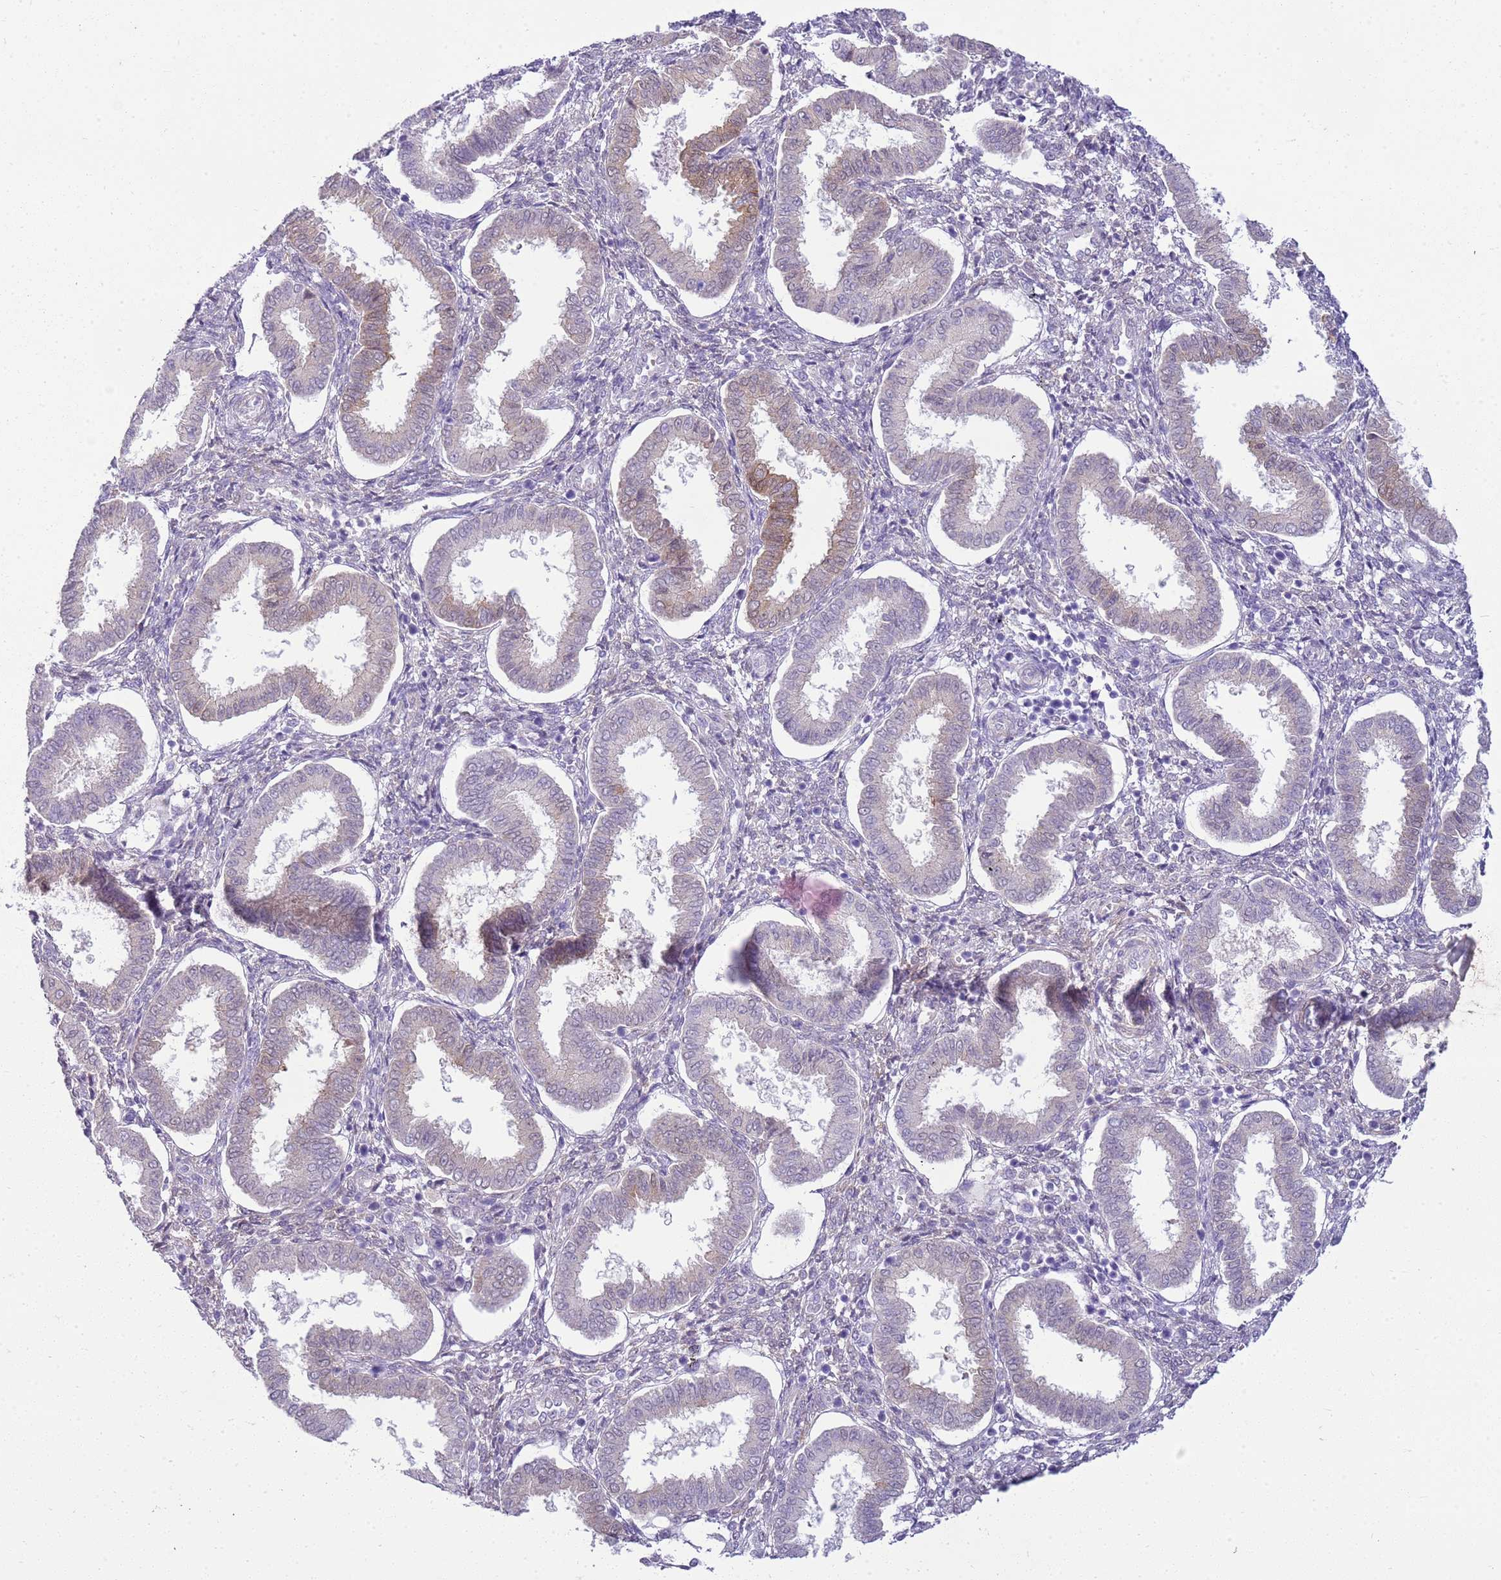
{"staining": {"intensity": "negative", "quantity": "none", "location": "none"}, "tissue": "endometrium", "cell_type": "Cells in endometrial stroma", "image_type": "normal", "snomed": [{"axis": "morphology", "description": "Normal tissue, NOS"}, {"axis": "topography", "description": "Endometrium"}], "caption": "IHC histopathology image of normal human endometrium stained for a protein (brown), which exhibits no expression in cells in endometrial stroma. (Brightfield microscopy of DAB IHC at high magnification).", "gene": "HSPB1", "patient": {"sex": "female", "age": 24}}